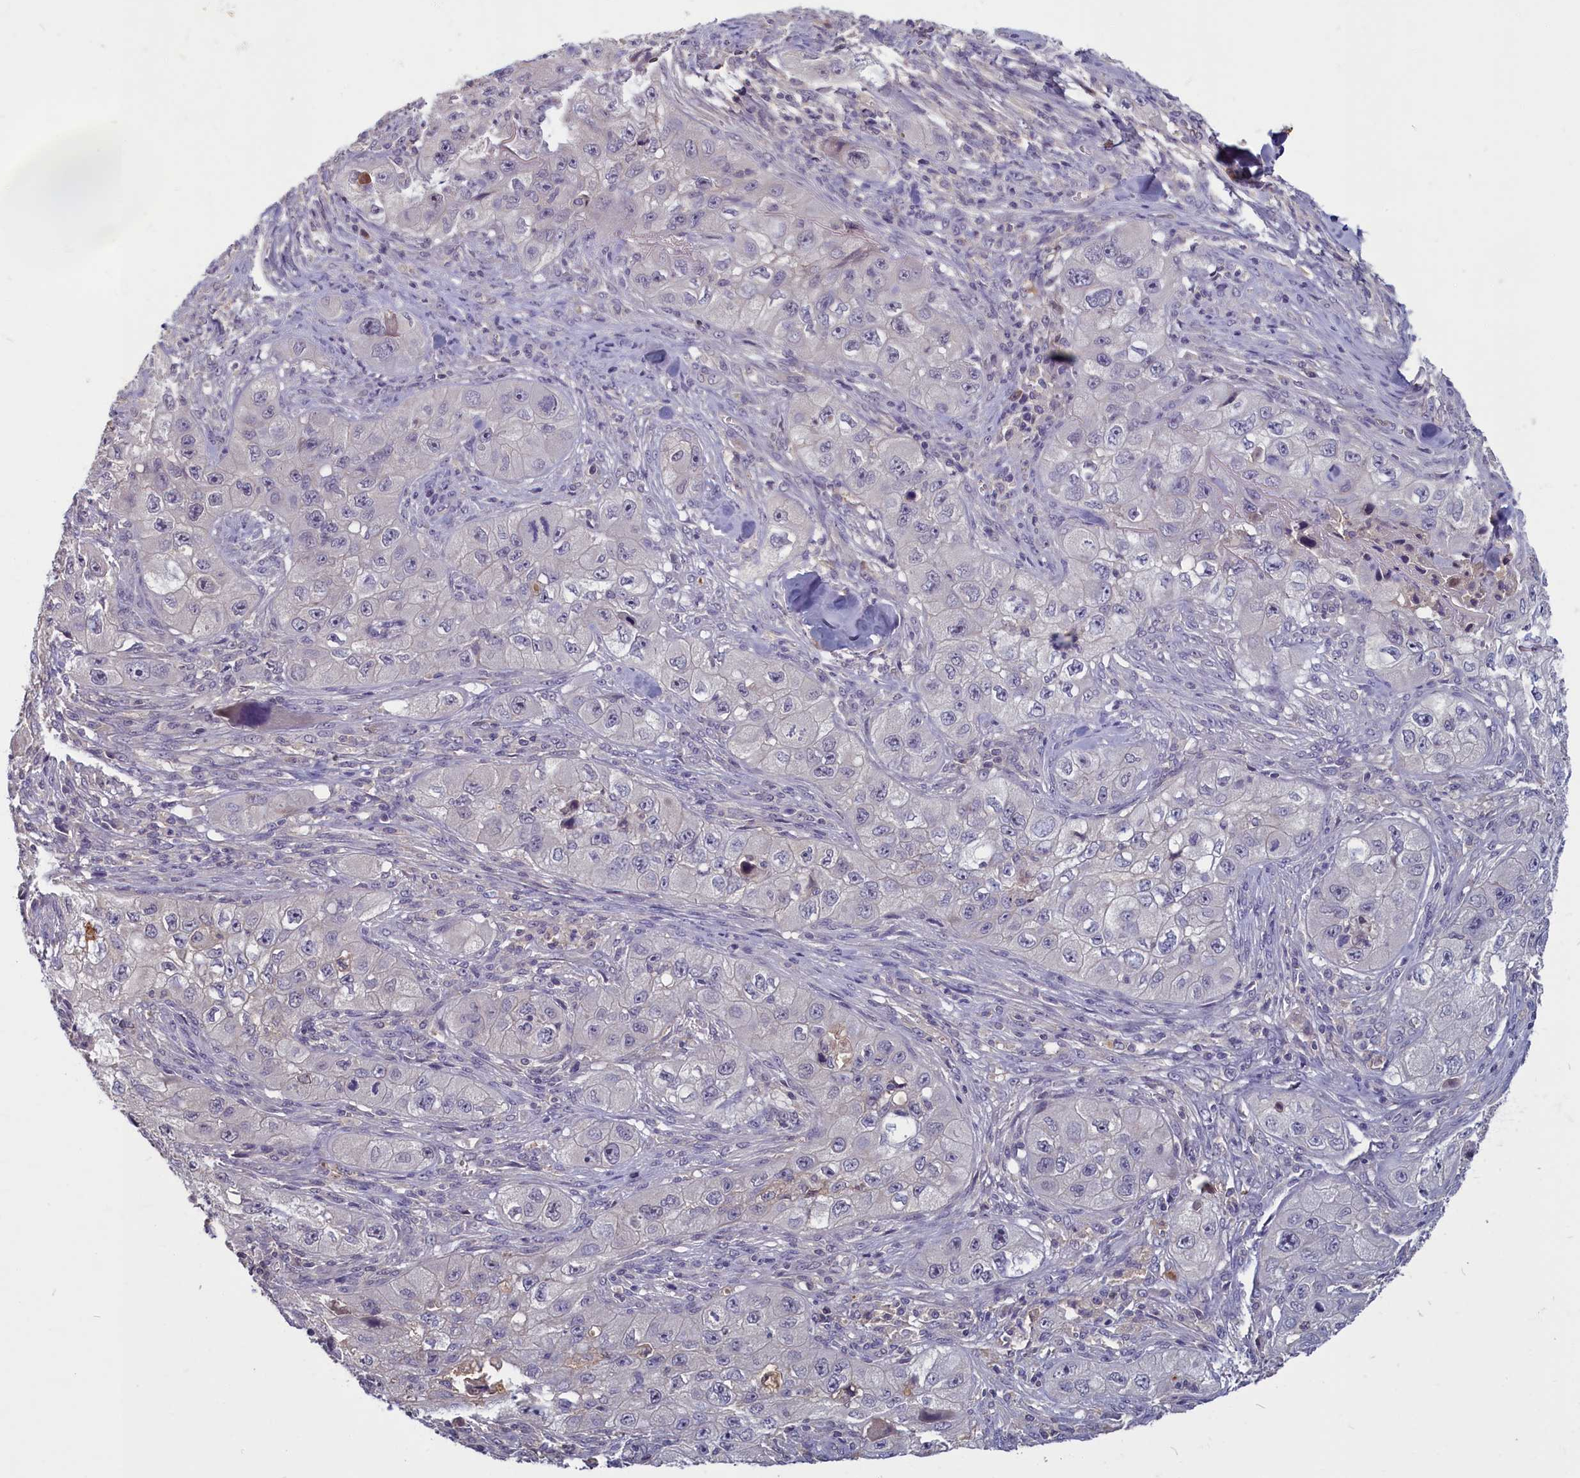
{"staining": {"intensity": "negative", "quantity": "none", "location": "none"}, "tissue": "skin cancer", "cell_type": "Tumor cells", "image_type": "cancer", "snomed": [{"axis": "morphology", "description": "Squamous cell carcinoma, NOS"}, {"axis": "topography", "description": "Skin"}, {"axis": "topography", "description": "Subcutis"}], "caption": "Skin cancer was stained to show a protein in brown. There is no significant expression in tumor cells. Nuclei are stained in blue.", "gene": "SV2C", "patient": {"sex": "male", "age": 73}}